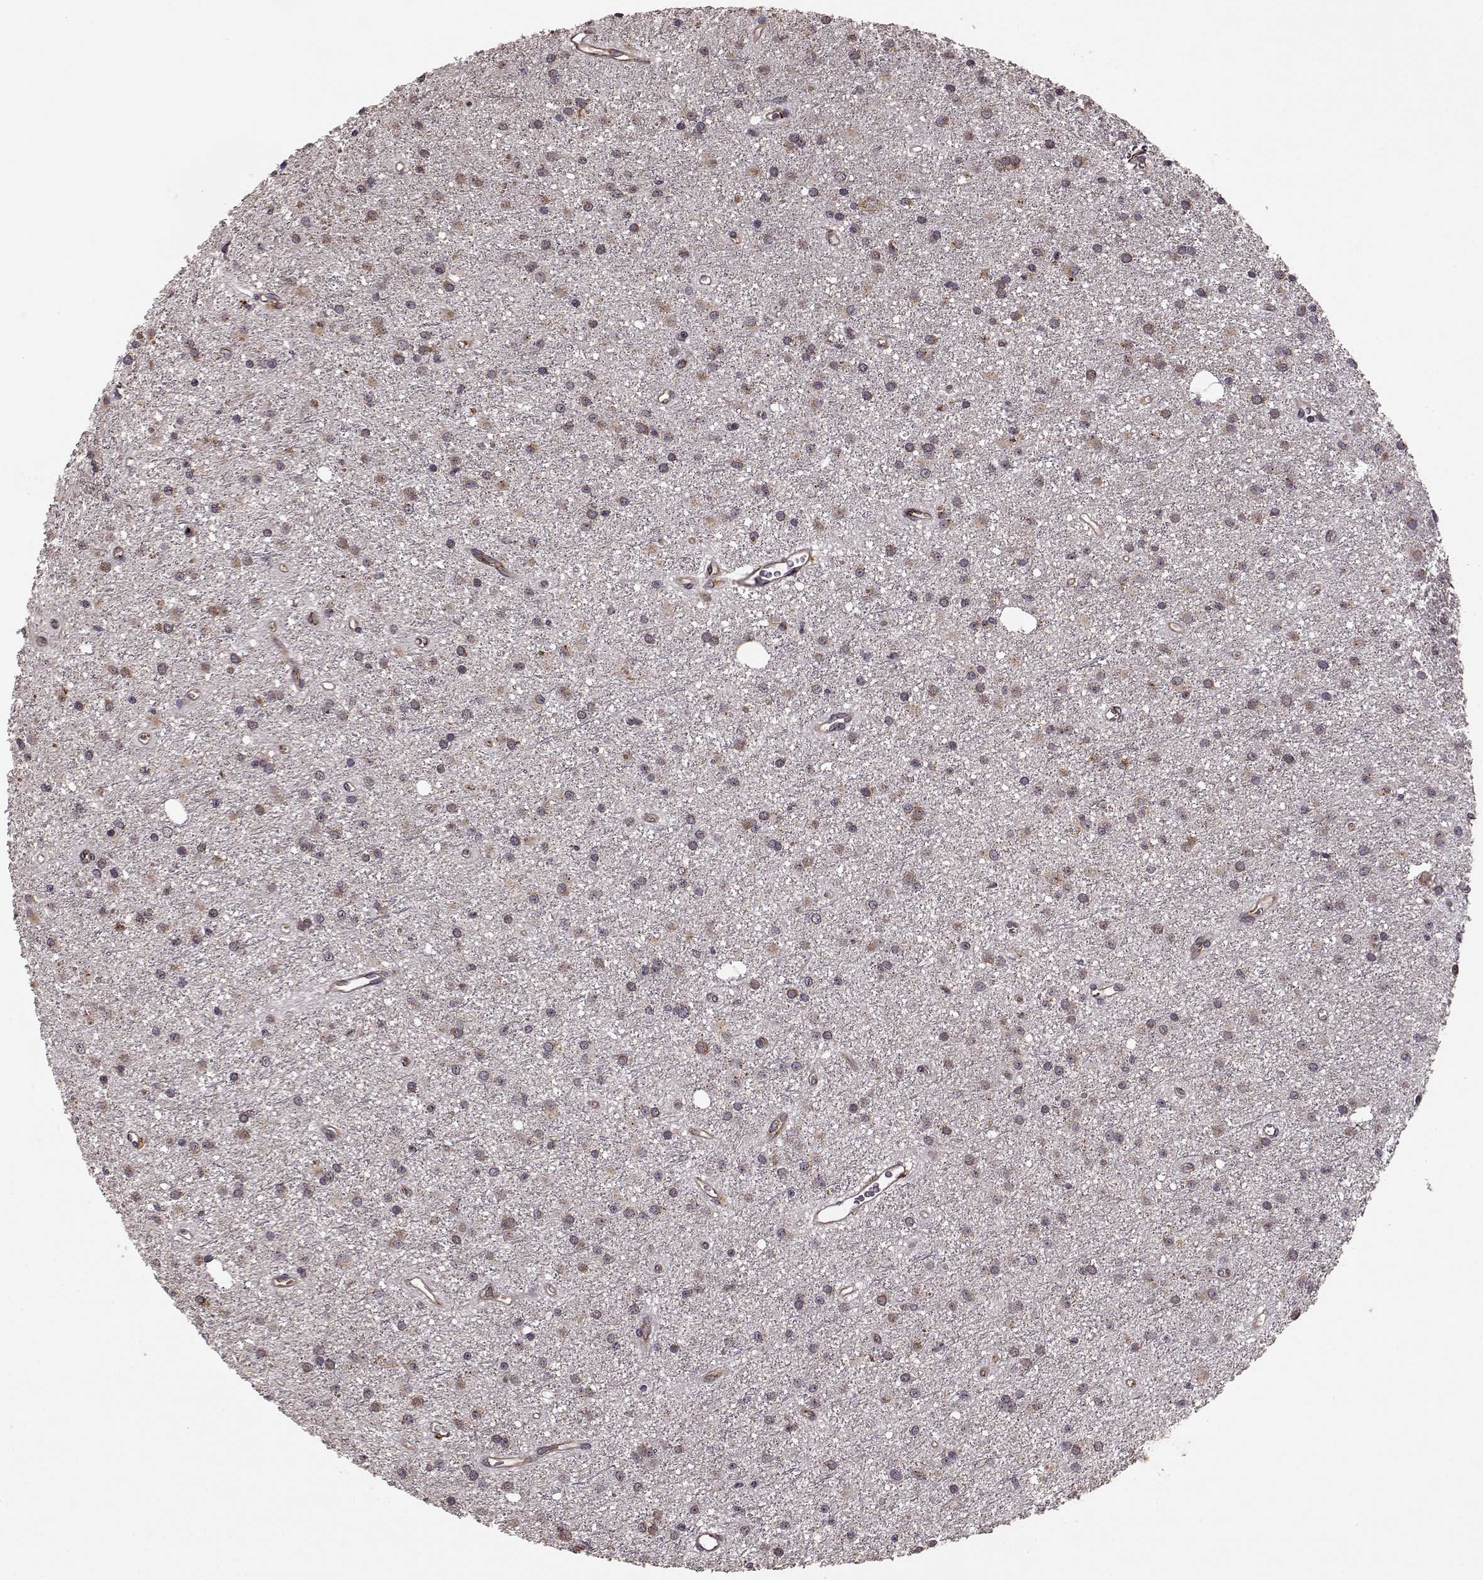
{"staining": {"intensity": "weak", "quantity": "25%-75%", "location": "cytoplasmic/membranous"}, "tissue": "glioma", "cell_type": "Tumor cells", "image_type": "cancer", "snomed": [{"axis": "morphology", "description": "Glioma, malignant, Low grade"}, {"axis": "topography", "description": "Brain"}], "caption": "A high-resolution histopathology image shows IHC staining of malignant low-grade glioma, which displays weak cytoplasmic/membranous expression in about 25%-75% of tumor cells.", "gene": "YIPF5", "patient": {"sex": "male", "age": 27}}